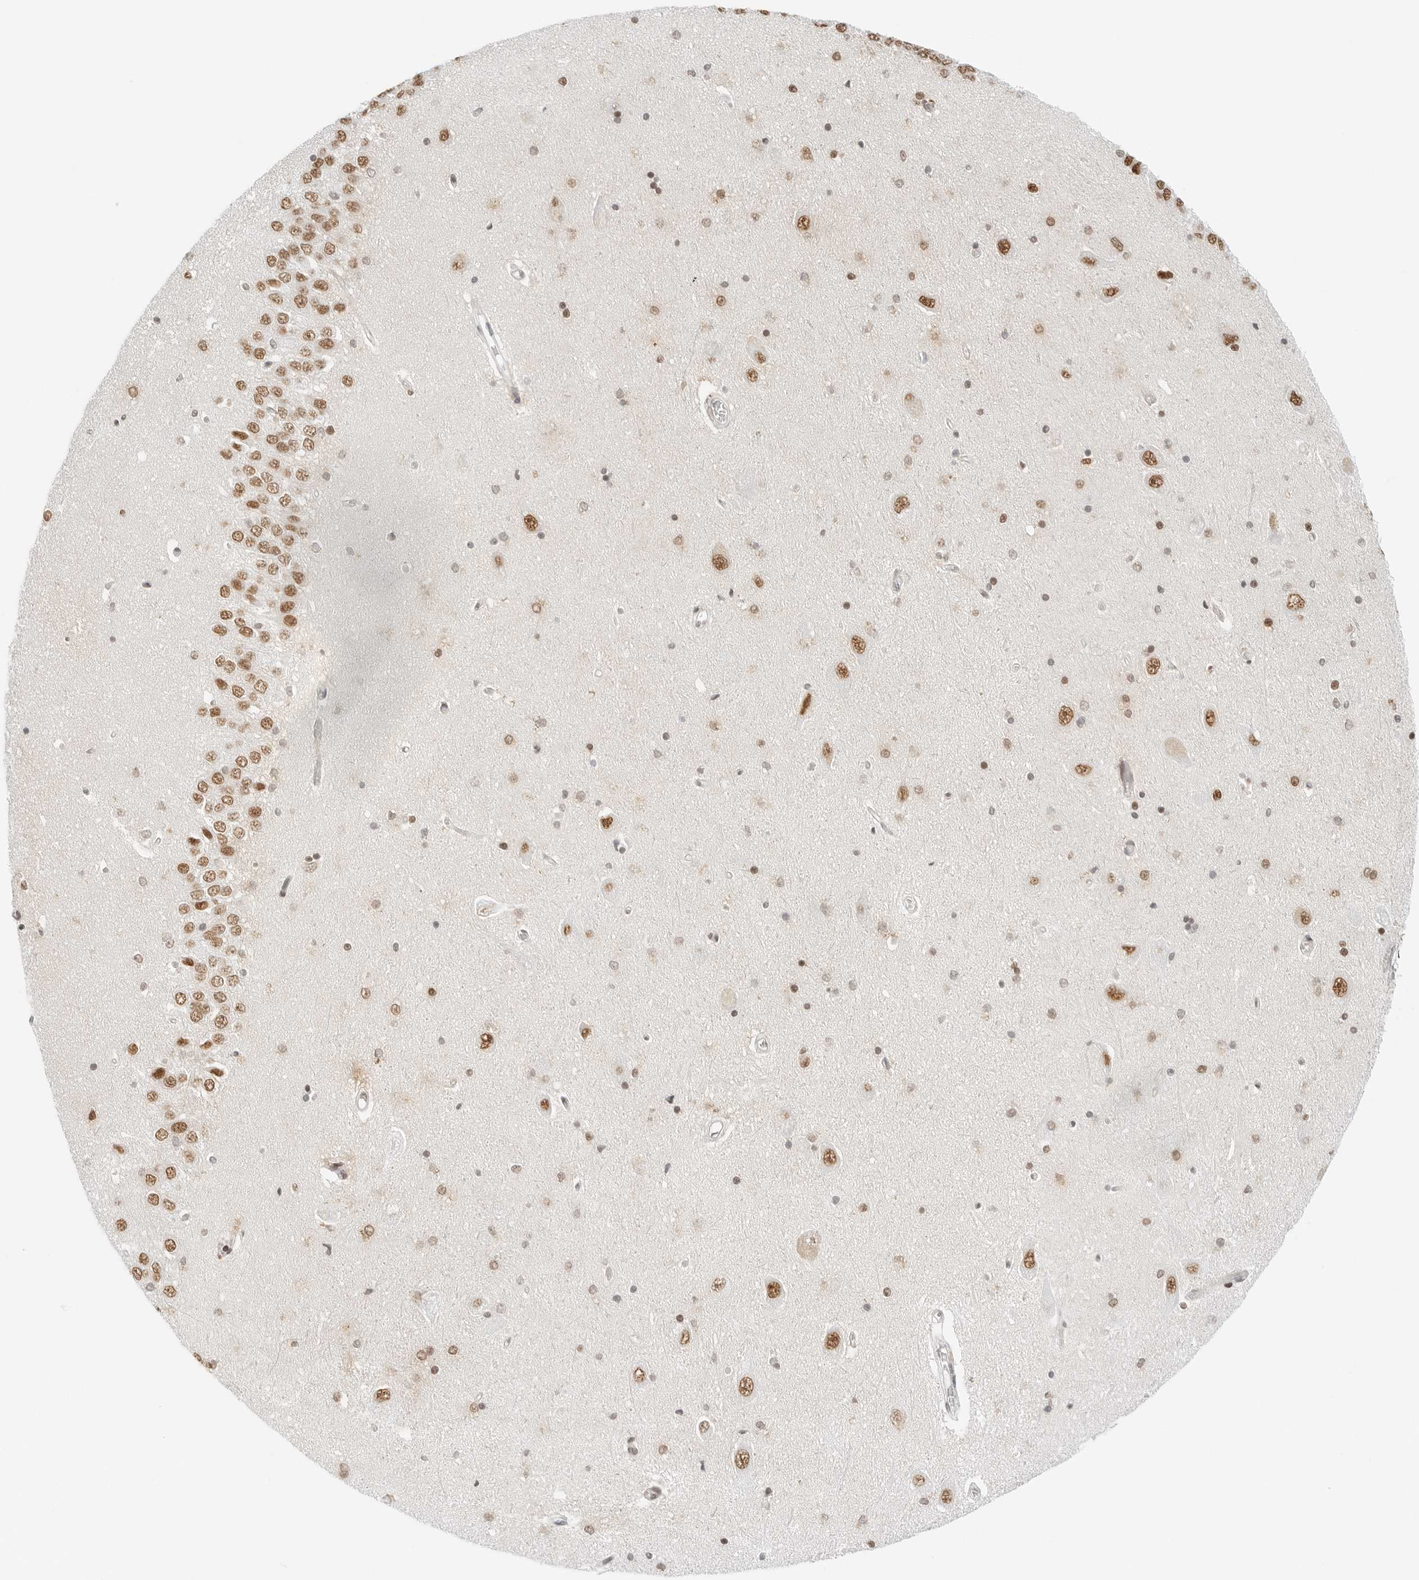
{"staining": {"intensity": "strong", "quantity": "25%-75%", "location": "nuclear"}, "tissue": "hippocampus", "cell_type": "Glial cells", "image_type": "normal", "snomed": [{"axis": "morphology", "description": "Normal tissue, NOS"}, {"axis": "topography", "description": "Hippocampus"}], "caption": "Immunohistochemistry (IHC) of benign hippocampus demonstrates high levels of strong nuclear staining in approximately 25%-75% of glial cells. The staining was performed using DAB (3,3'-diaminobenzidine), with brown indicating positive protein expression. Nuclei are stained blue with hematoxylin.", "gene": "CRTC2", "patient": {"sex": "male", "age": 45}}